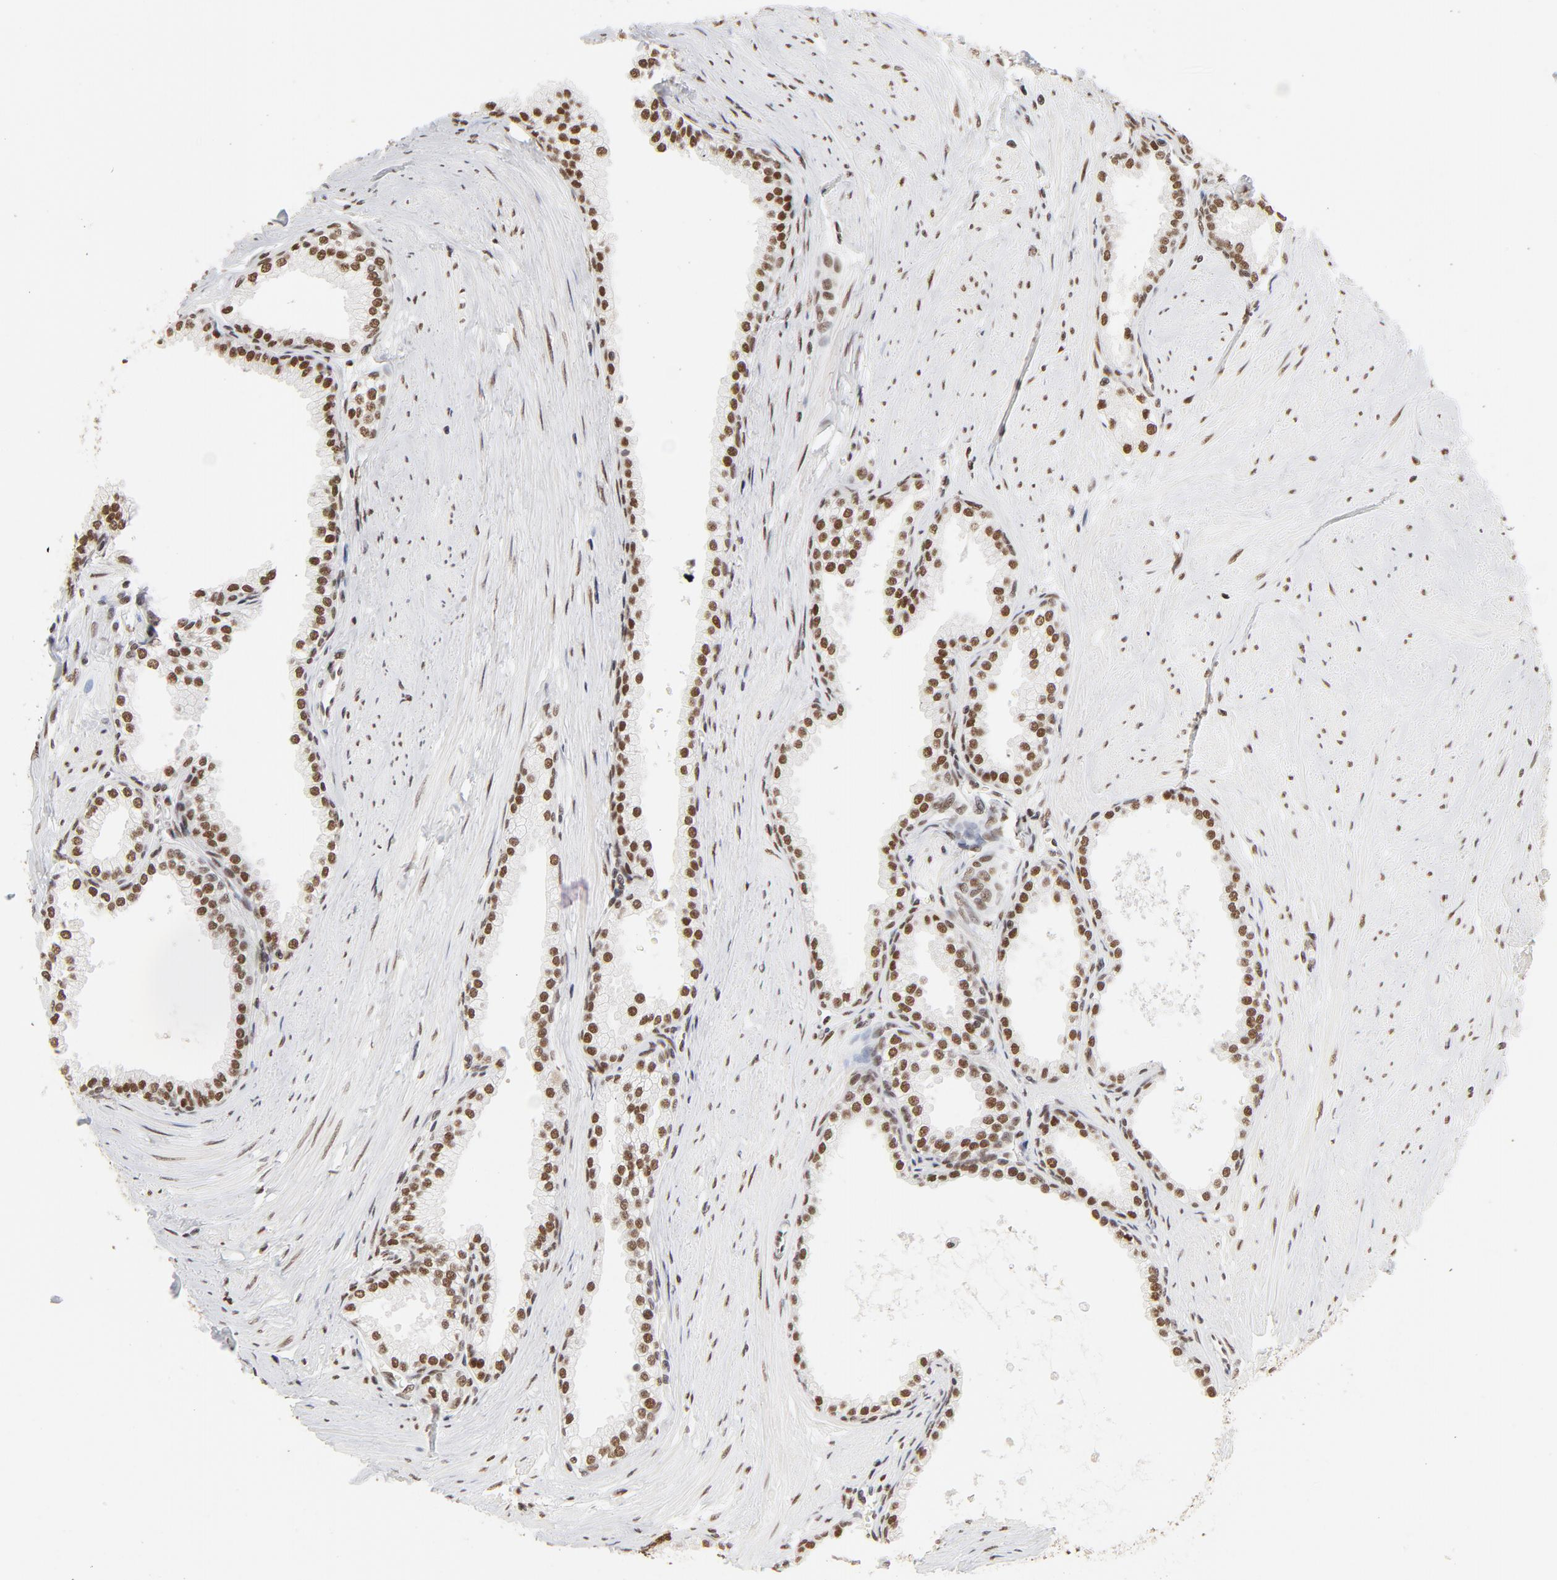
{"staining": {"intensity": "strong", "quantity": ">75%", "location": "nuclear"}, "tissue": "prostate", "cell_type": "Glandular cells", "image_type": "normal", "snomed": [{"axis": "morphology", "description": "Normal tissue, NOS"}, {"axis": "topography", "description": "Prostate"}], "caption": "A brown stain highlights strong nuclear positivity of a protein in glandular cells of unremarkable human prostate.", "gene": "TP53BP1", "patient": {"sex": "male", "age": 64}}